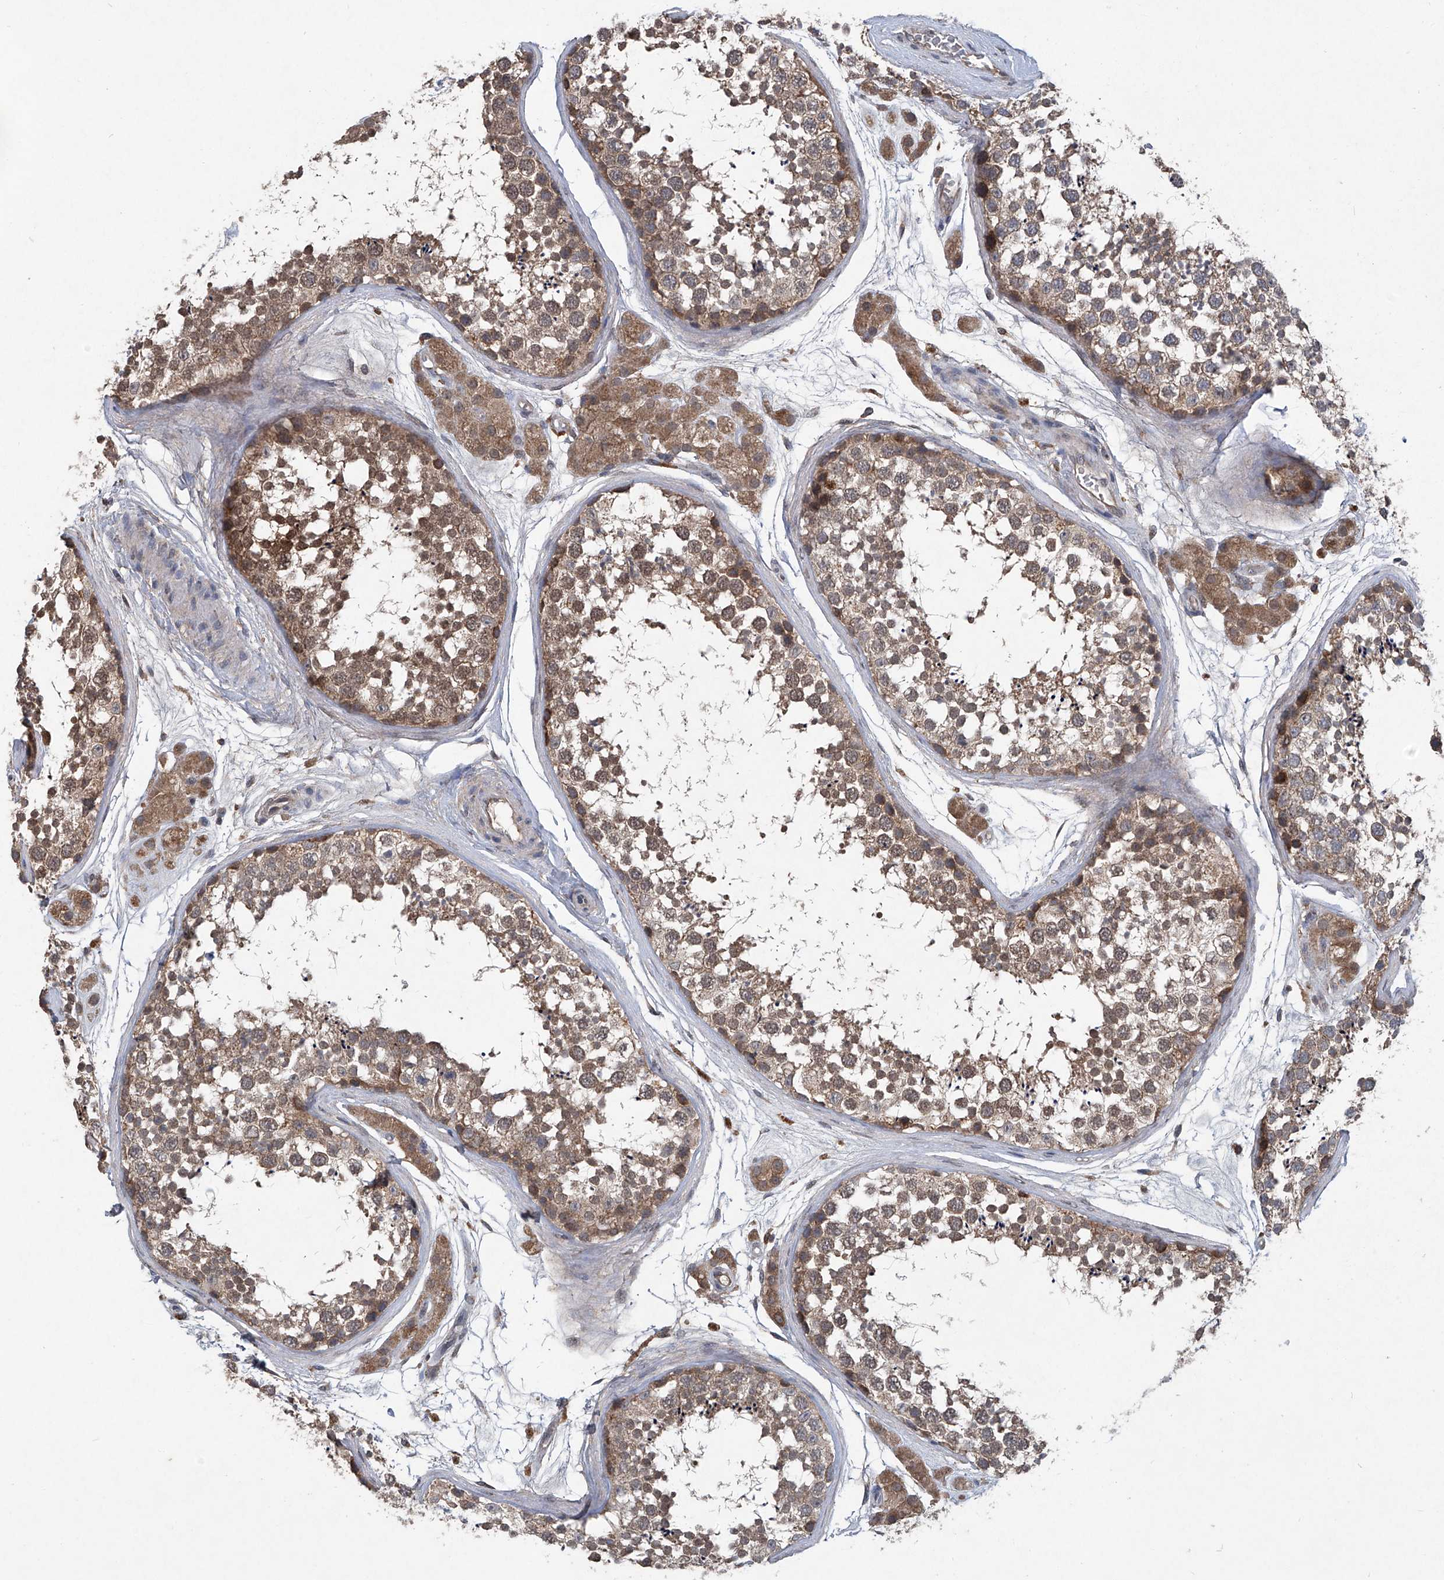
{"staining": {"intensity": "moderate", "quantity": ">75%", "location": "cytoplasmic/membranous"}, "tissue": "testis", "cell_type": "Cells in seminiferous ducts", "image_type": "normal", "snomed": [{"axis": "morphology", "description": "Normal tissue, NOS"}, {"axis": "topography", "description": "Testis"}], "caption": "The histopathology image reveals immunohistochemical staining of benign testis. There is moderate cytoplasmic/membranous positivity is identified in approximately >75% of cells in seminiferous ducts.", "gene": "SUMF2", "patient": {"sex": "male", "age": 56}}